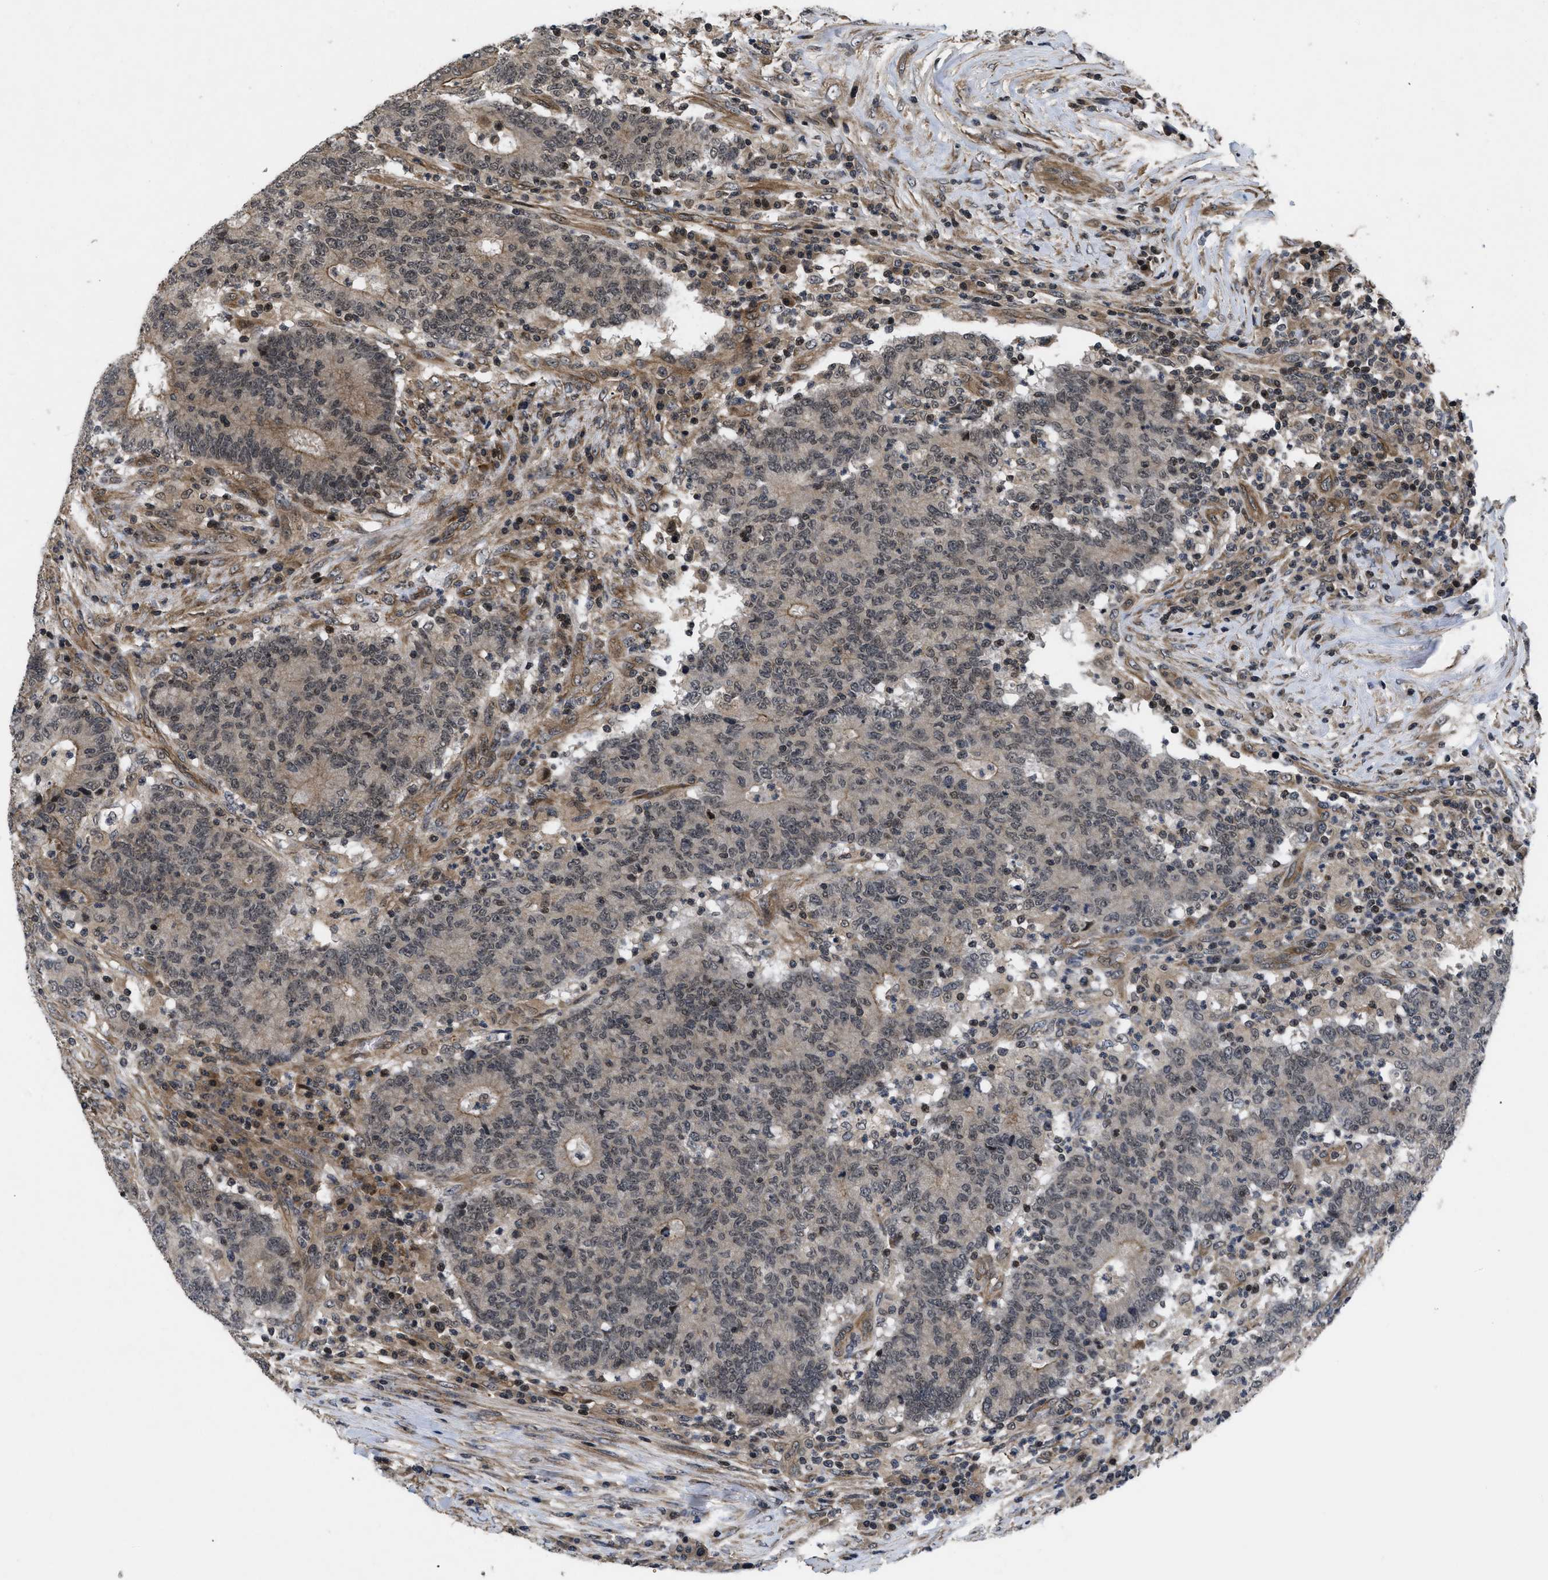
{"staining": {"intensity": "weak", "quantity": "25%-75%", "location": "cytoplasmic/membranous"}, "tissue": "colorectal cancer", "cell_type": "Tumor cells", "image_type": "cancer", "snomed": [{"axis": "morphology", "description": "Normal tissue, NOS"}, {"axis": "morphology", "description": "Adenocarcinoma, NOS"}, {"axis": "topography", "description": "Colon"}], "caption": "Human adenocarcinoma (colorectal) stained with a brown dye exhibits weak cytoplasmic/membranous positive positivity in about 25%-75% of tumor cells.", "gene": "DNAJC14", "patient": {"sex": "female", "age": 75}}